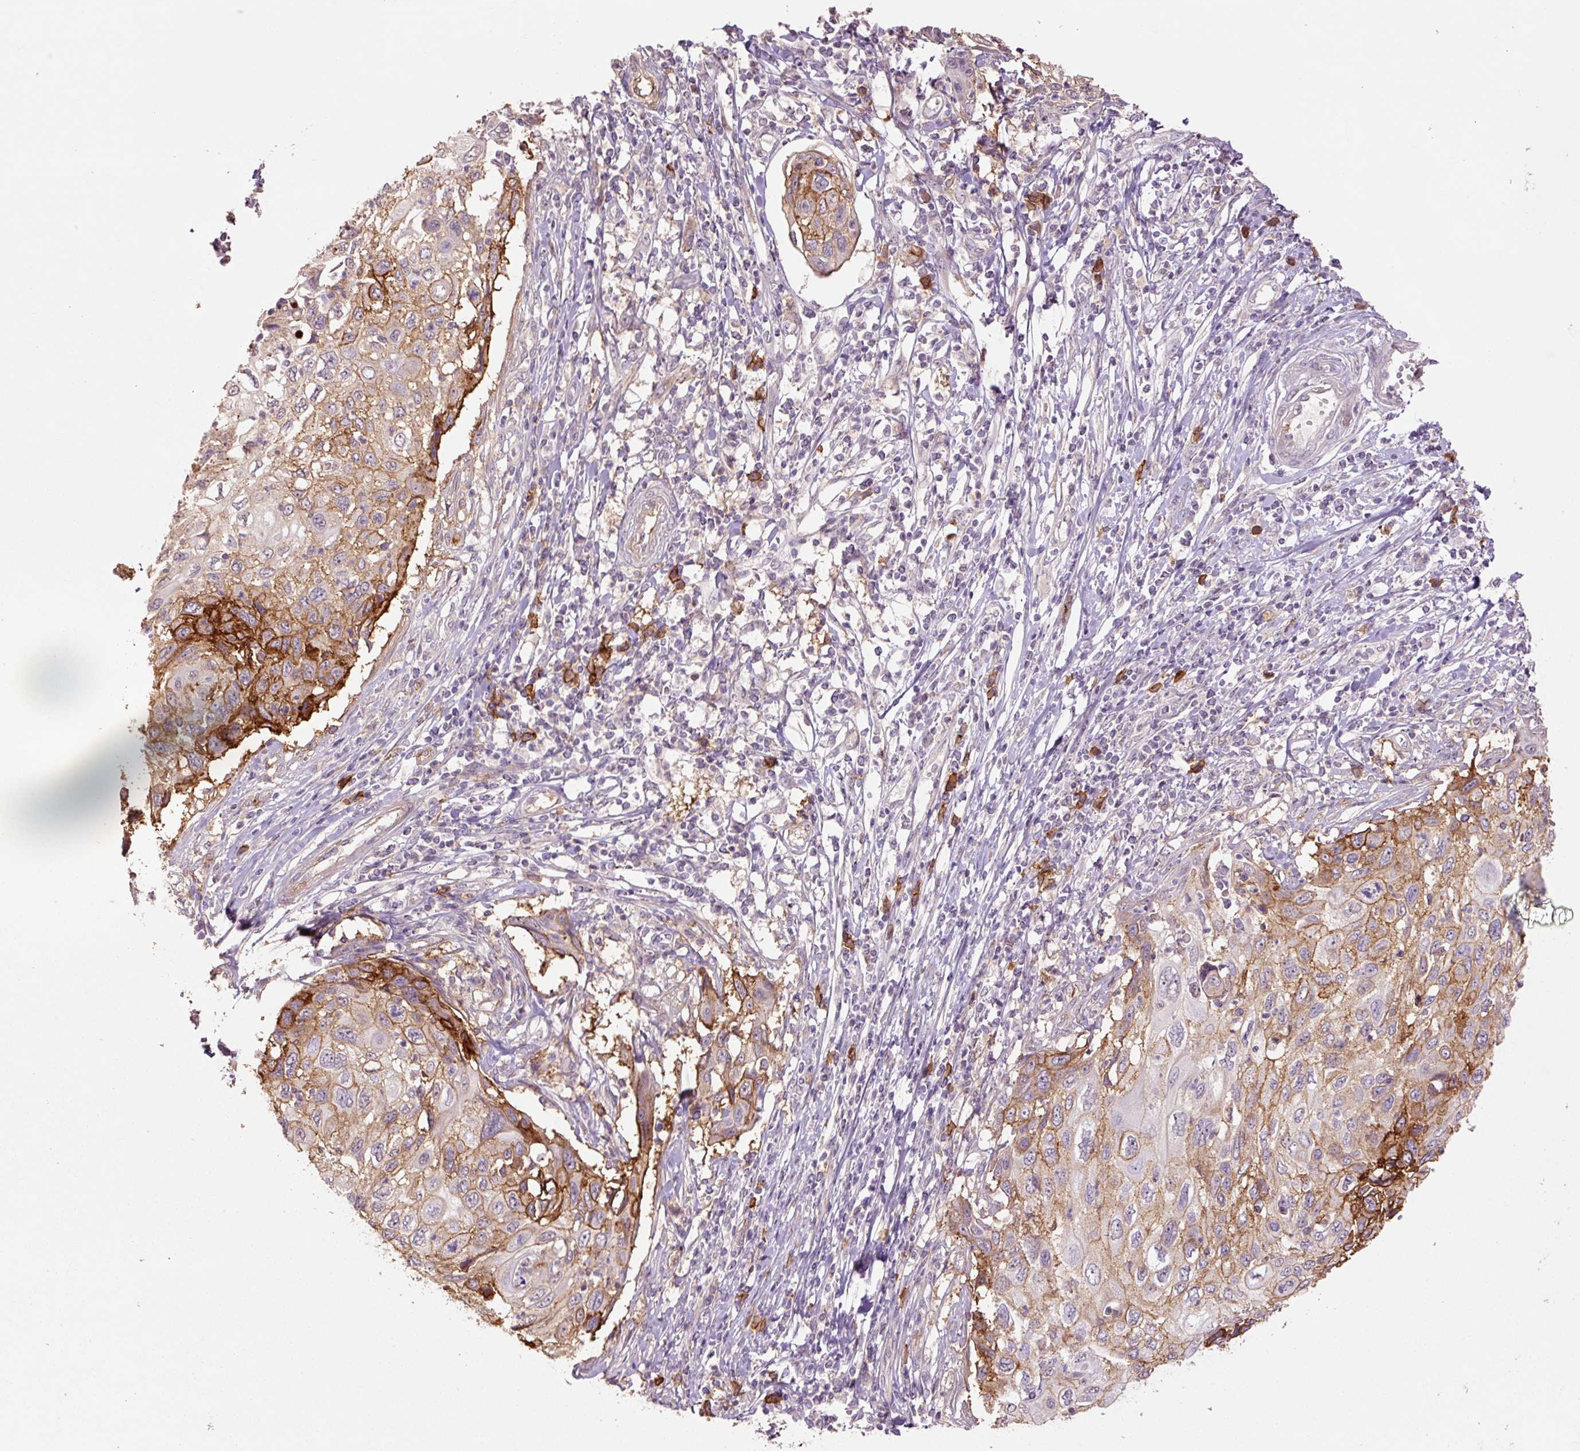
{"staining": {"intensity": "strong", "quantity": "25%-75%", "location": "cytoplasmic/membranous"}, "tissue": "cervical cancer", "cell_type": "Tumor cells", "image_type": "cancer", "snomed": [{"axis": "morphology", "description": "Squamous cell carcinoma, NOS"}, {"axis": "topography", "description": "Cervix"}], "caption": "There is high levels of strong cytoplasmic/membranous expression in tumor cells of cervical squamous cell carcinoma, as demonstrated by immunohistochemical staining (brown color).", "gene": "SLC1A4", "patient": {"sex": "female", "age": 70}}